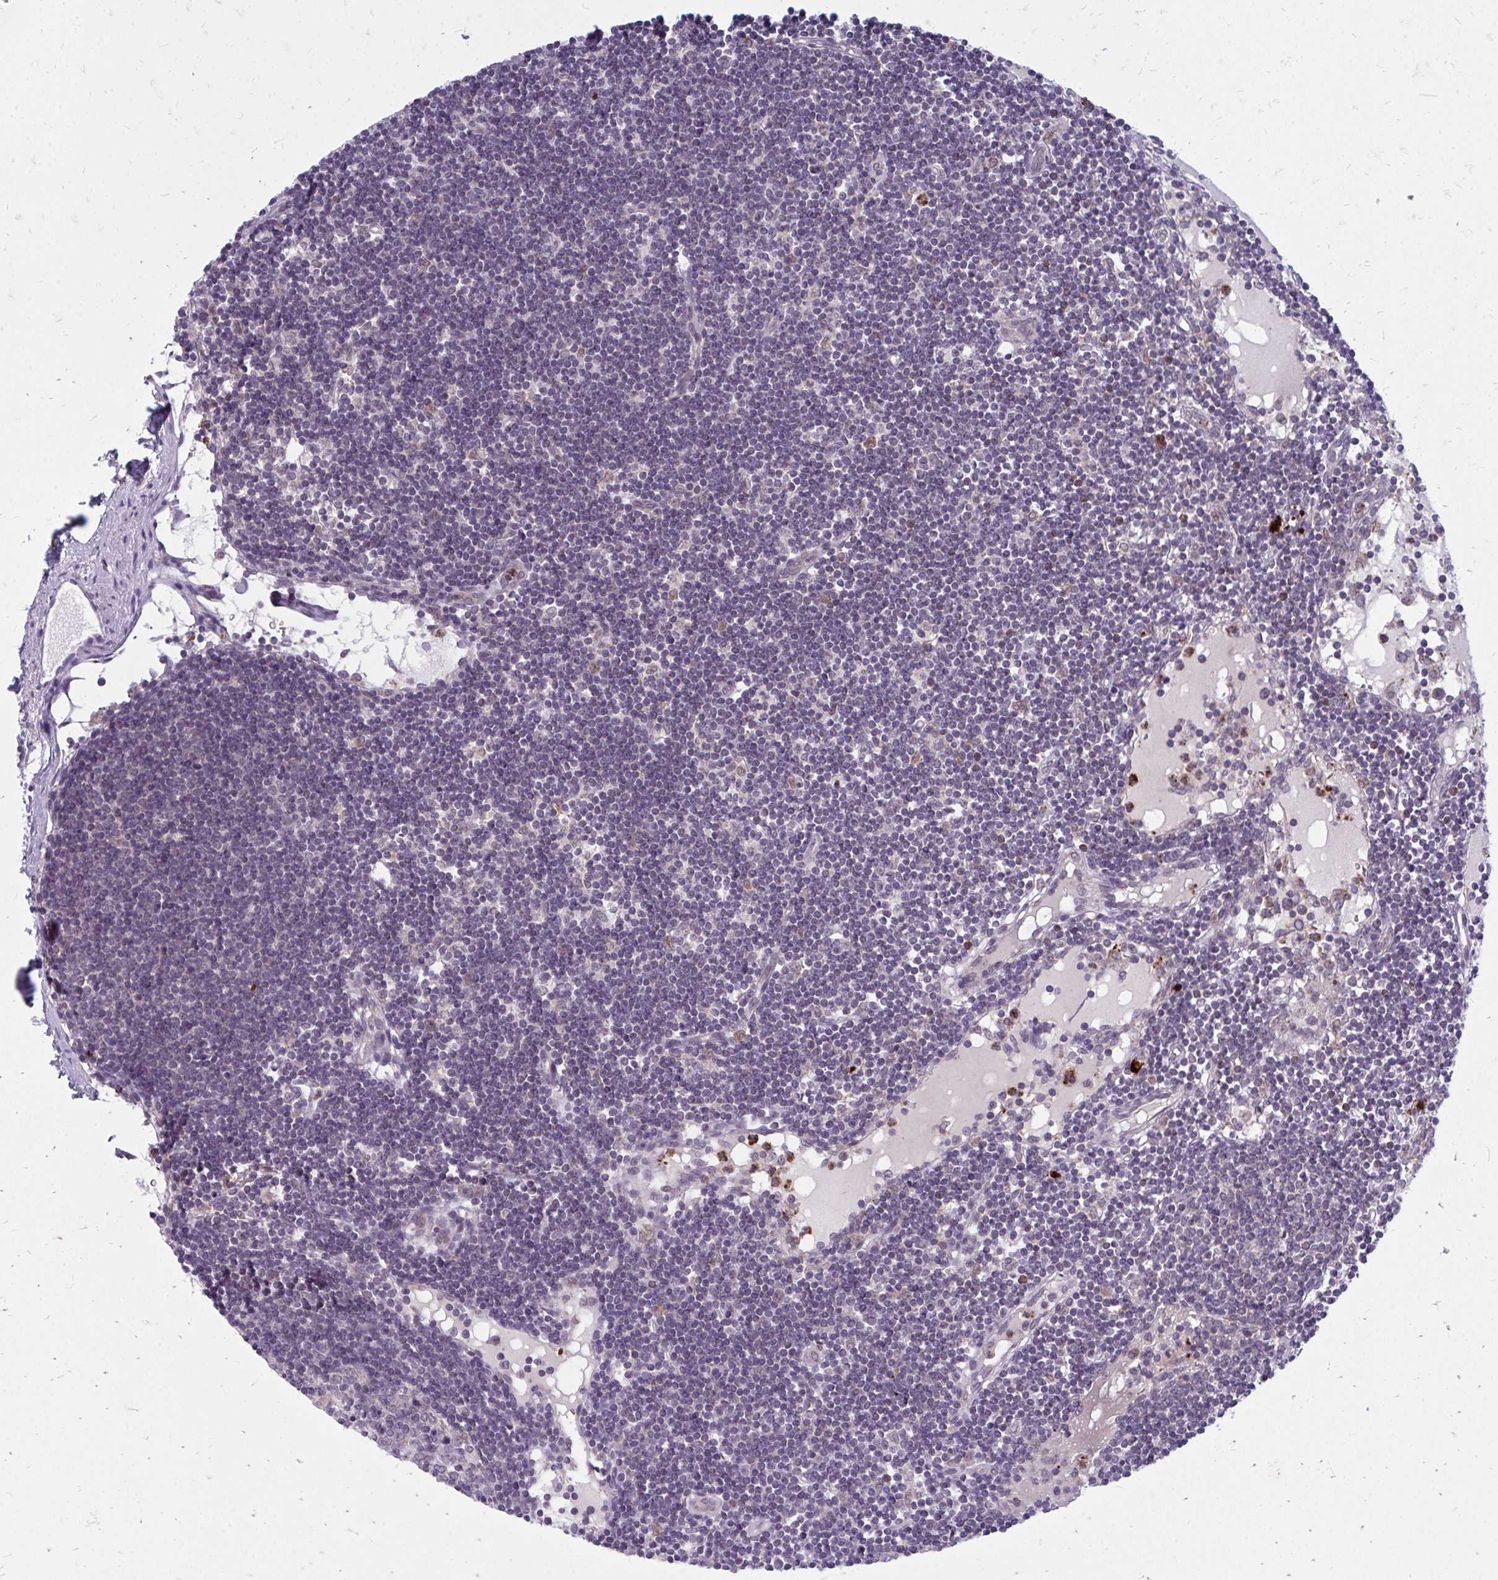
{"staining": {"intensity": "weak", "quantity": "<25%", "location": "nuclear"}, "tissue": "lymph node", "cell_type": "Germinal center cells", "image_type": "normal", "snomed": [{"axis": "morphology", "description": "Normal tissue, NOS"}, {"axis": "topography", "description": "Lymph node"}], "caption": "This is an IHC image of benign lymph node. There is no expression in germinal center cells.", "gene": "ACSL5", "patient": {"sex": "female", "age": 65}}